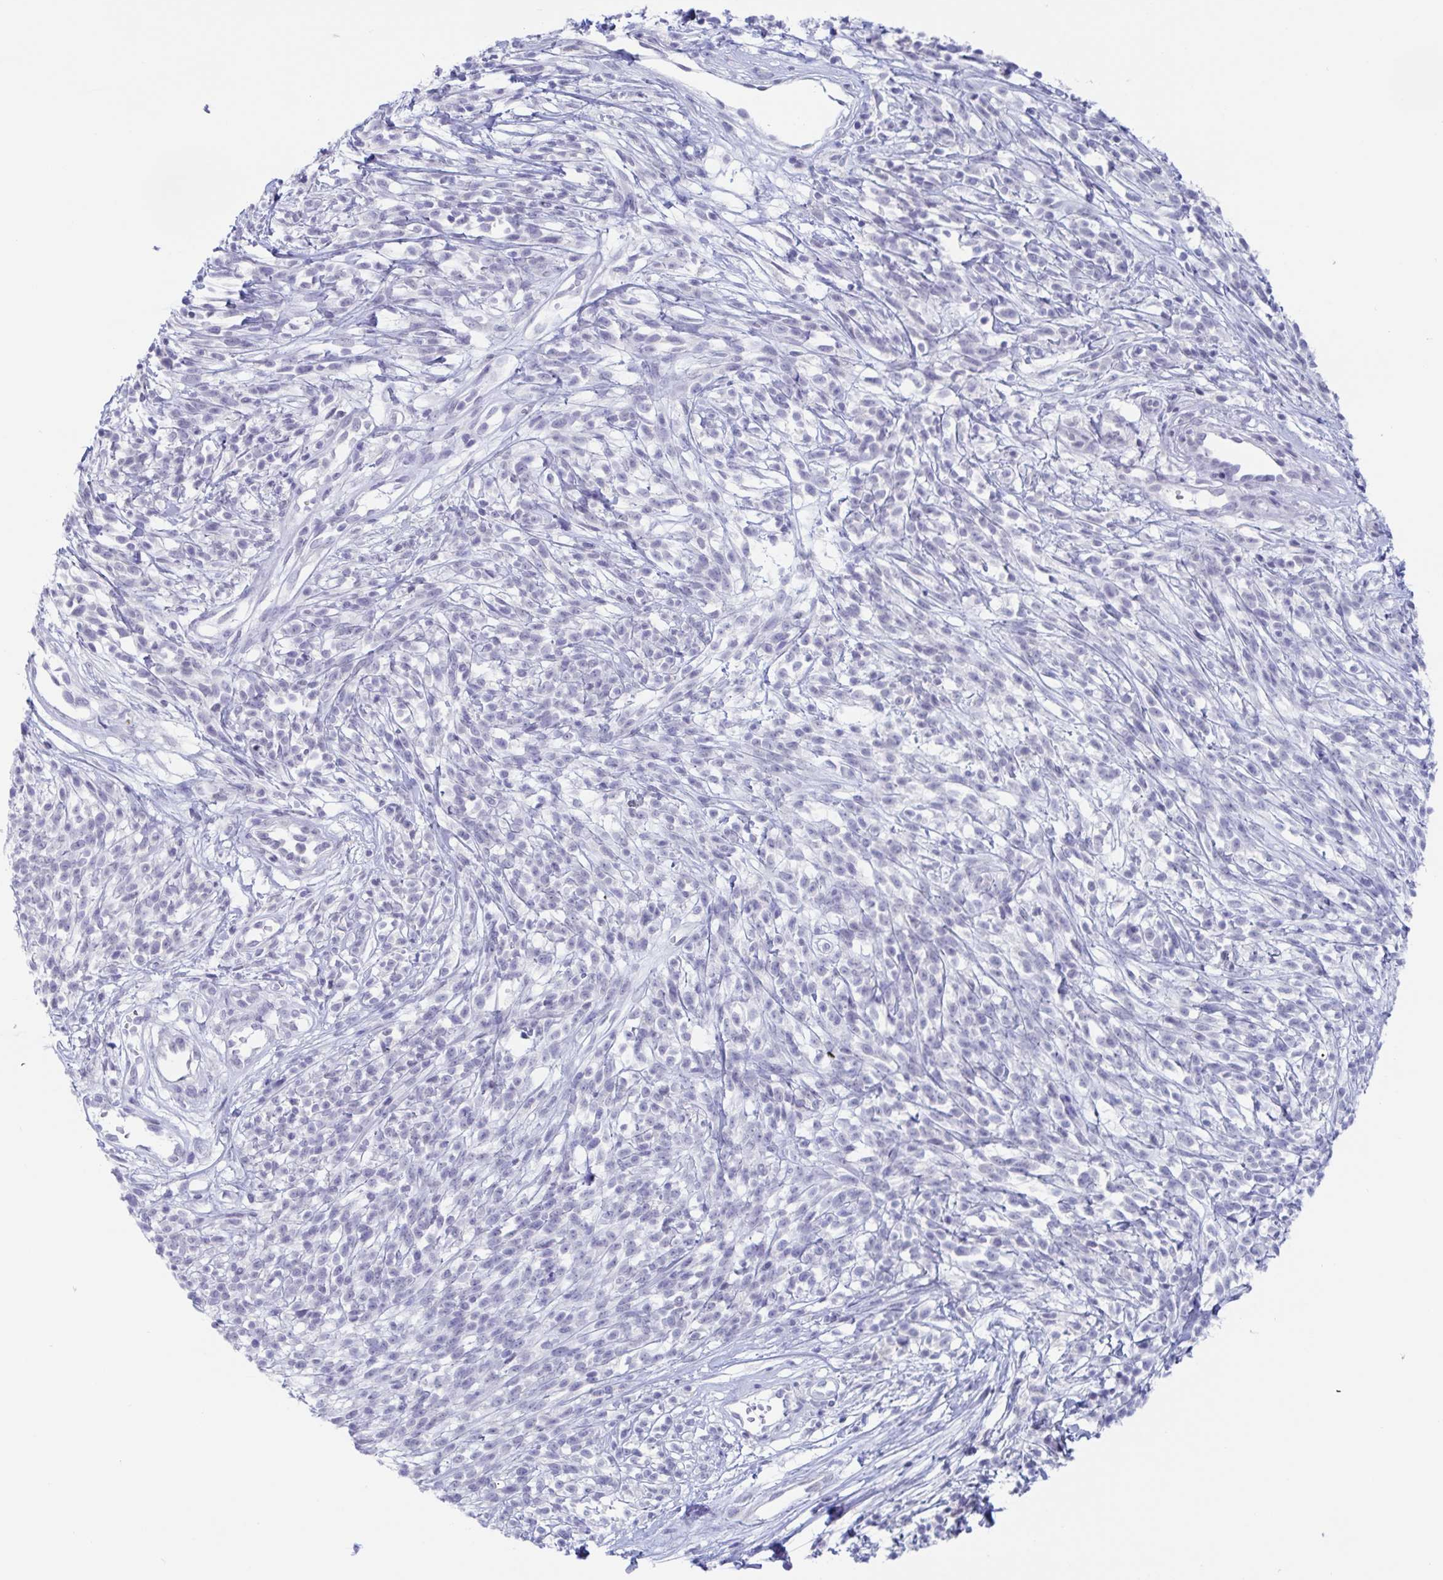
{"staining": {"intensity": "negative", "quantity": "none", "location": "none"}, "tissue": "melanoma", "cell_type": "Tumor cells", "image_type": "cancer", "snomed": [{"axis": "morphology", "description": "Malignant melanoma, NOS"}, {"axis": "topography", "description": "Skin"}, {"axis": "topography", "description": "Skin of trunk"}], "caption": "This image is of melanoma stained with IHC to label a protein in brown with the nuclei are counter-stained blue. There is no positivity in tumor cells. (Immunohistochemistry, brightfield microscopy, high magnification).", "gene": "CDX4", "patient": {"sex": "male", "age": 74}}